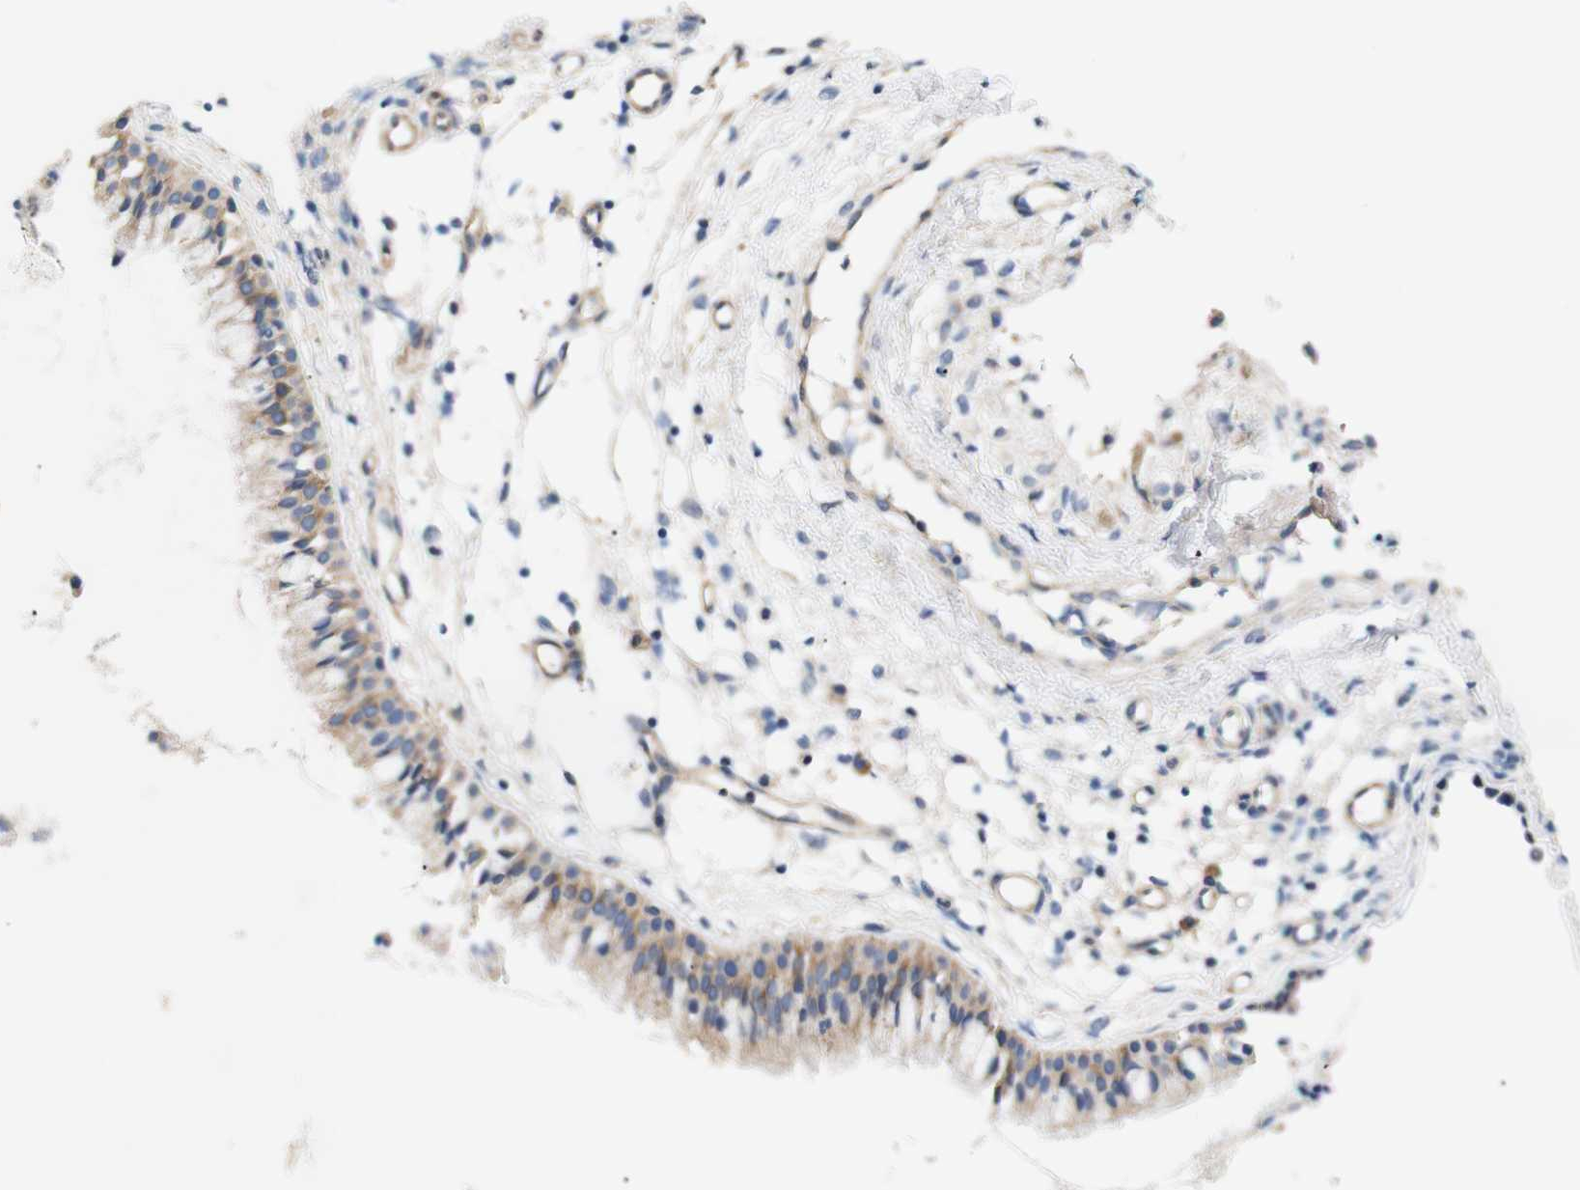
{"staining": {"intensity": "moderate", "quantity": ">75%", "location": "cytoplasmic/membranous"}, "tissue": "nasopharynx", "cell_type": "Respiratory epithelial cells", "image_type": "normal", "snomed": [{"axis": "morphology", "description": "Normal tissue, NOS"}, {"axis": "topography", "description": "Nasopharynx"}], "caption": "IHC histopathology image of benign nasopharynx: nasopharynx stained using immunohistochemistry shows medium levels of moderate protein expression localized specifically in the cytoplasmic/membranous of respiratory epithelial cells, appearing as a cytoplasmic/membranous brown color.", "gene": "TRIM5", "patient": {"sex": "male", "age": 21}}